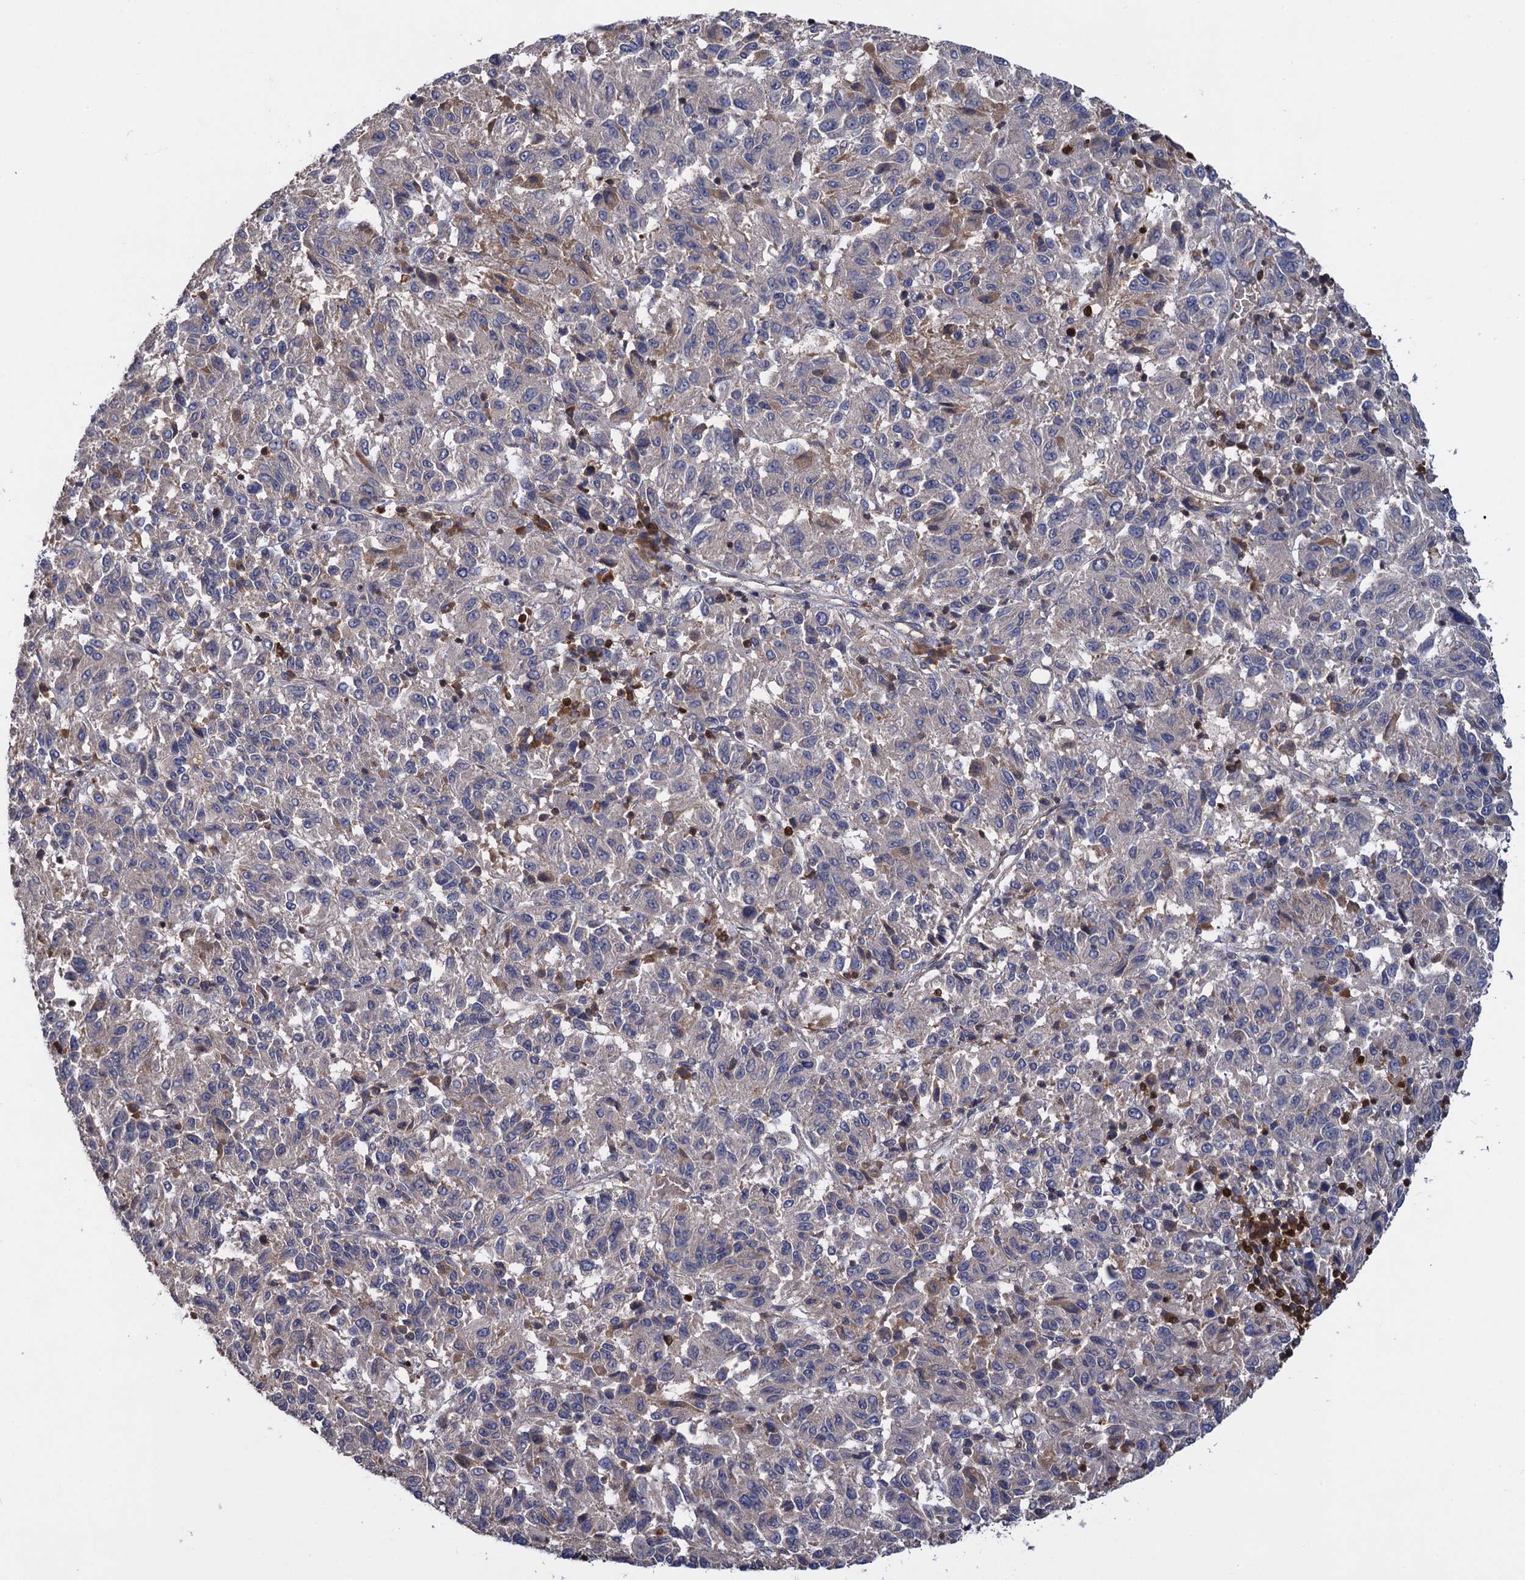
{"staining": {"intensity": "weak", "quantity": "<25%", "location": "cytoplasmic/membranous"}, "tissue": "melanoma", "cell_type": "Tumor cells", "image_type": "cancer", "snomed": [{"axis": "morphology", "description": "Malignant melanoma, Metastatic site"}, {"axis": "topography", "description": "Lung"}], "caption": "Malignant melanoma (metastatic site) stained for a protein using IHC demonstrates no expression tumor cells.", "gene": "DGKA", "patient": {"sex": "male", "age": 64}}